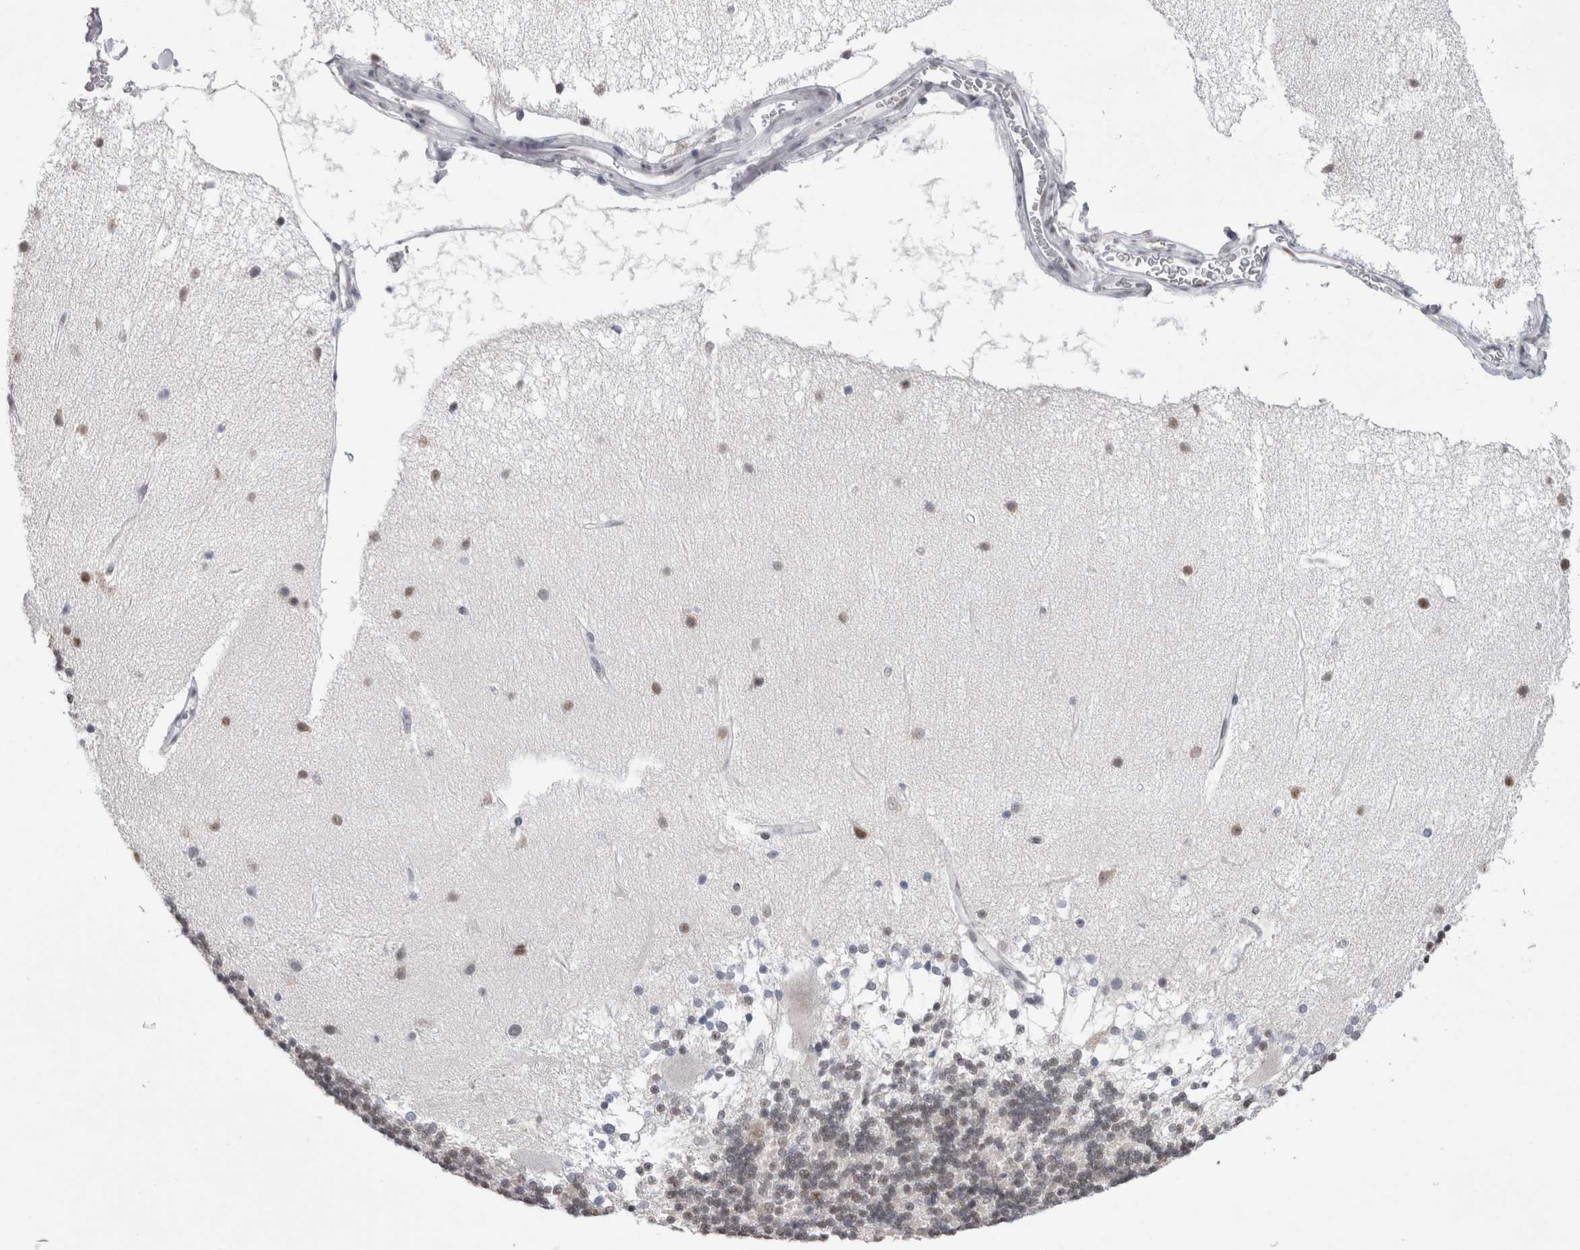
{"staining": {"intensity": "weak", "quantity": "<25%", "location": "nuclear"}, "tissue": "cerebellum", "cell_type": "Cells in granular layer", "image_type": "normal", "snomed": [{"axis": "morphology", "description": "Normal tissue, NOS"}, {"axis": "topography", "description": "Cerebellum"}], "caption": "Immunohistochemistry of normal human cerebellum exhibits no expression in cells in granular layer. (Brightfield microscopy of DAB (3,3'-diaminobenzidine) IHC at high magnification).", "gene": "API5", "patient": {"sex": "female", "age": 54}}